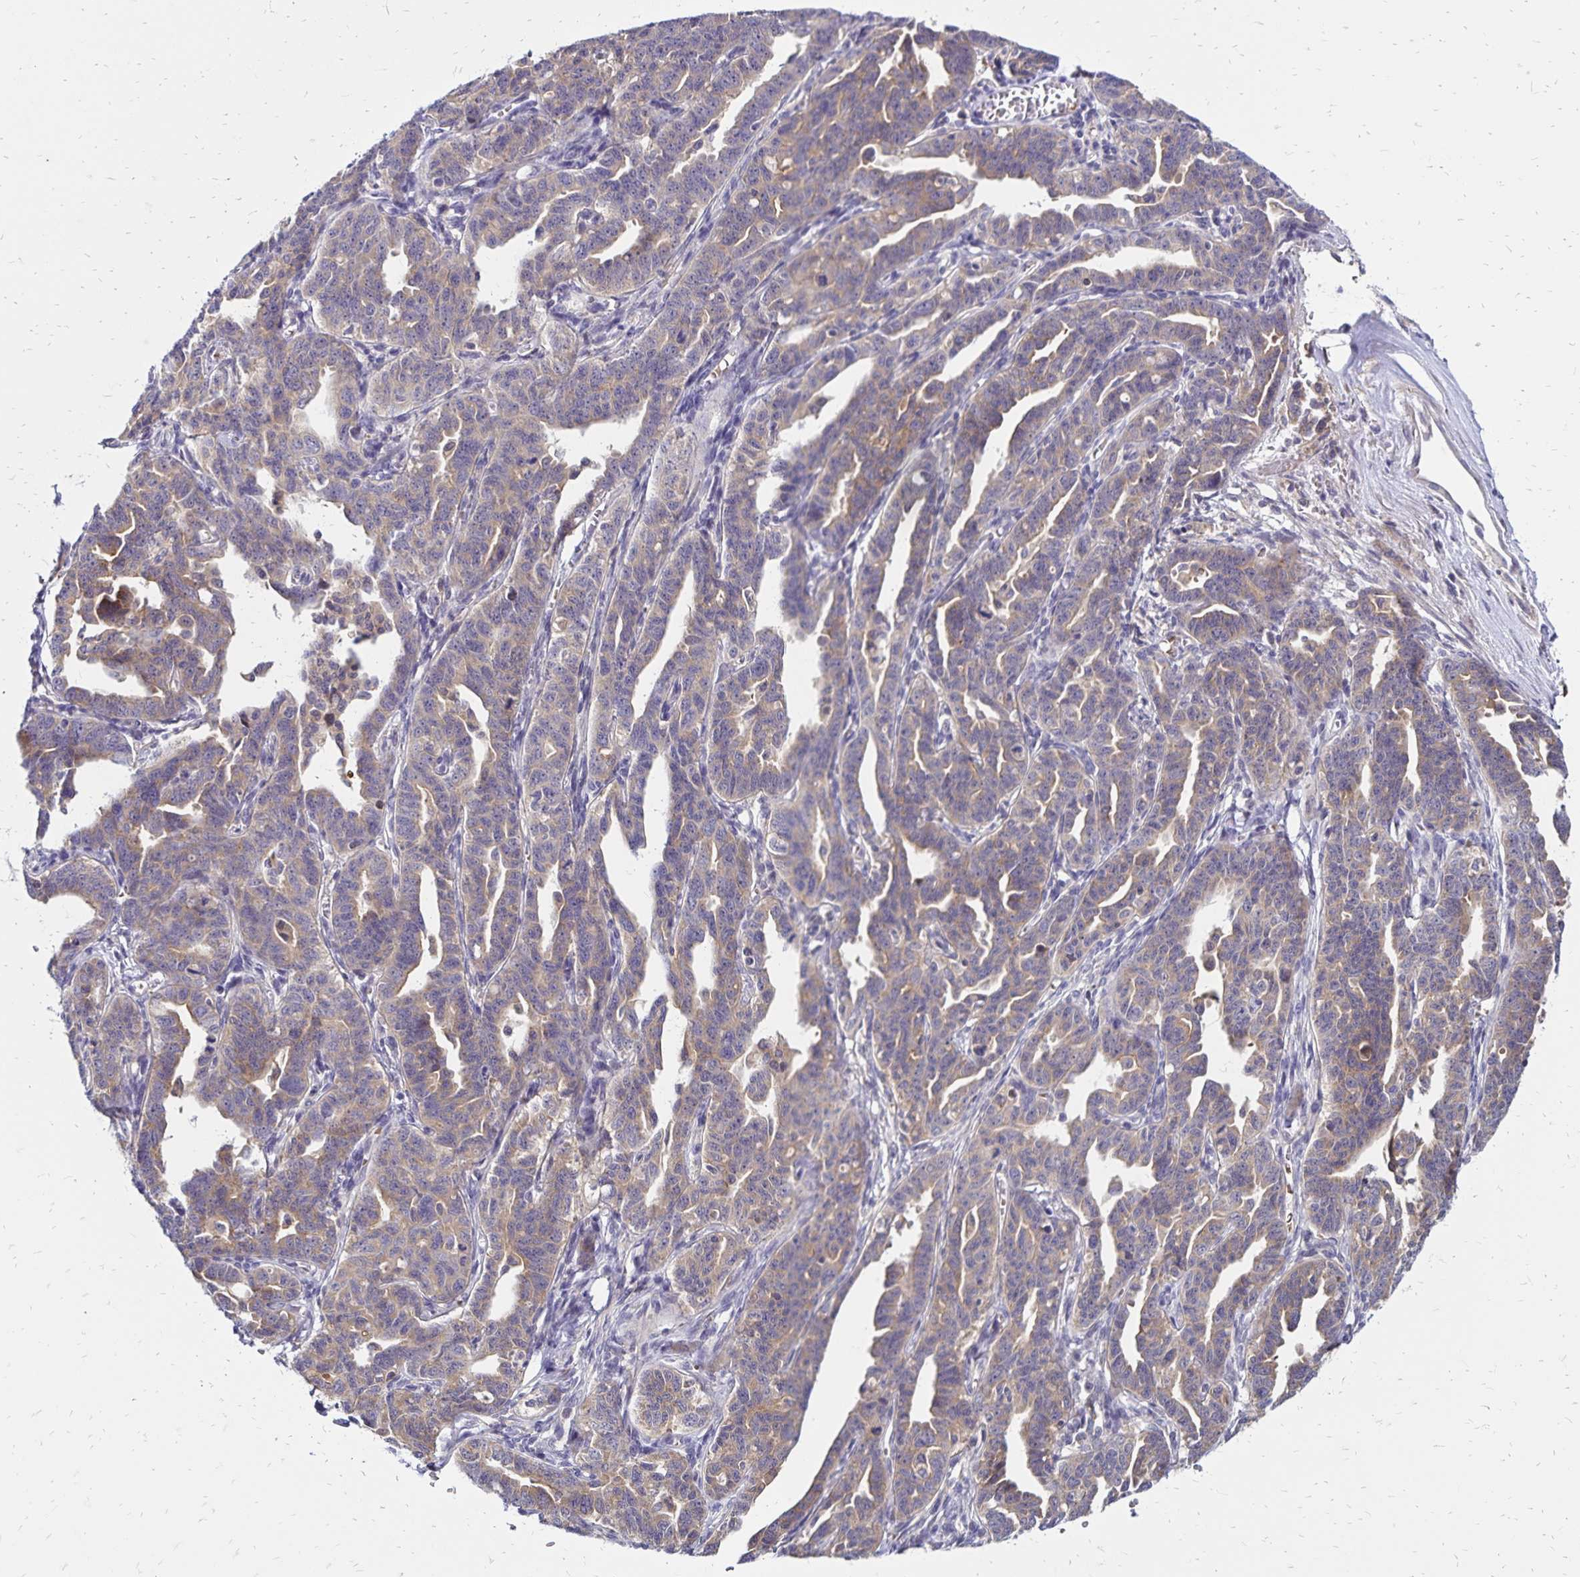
{"staining": {"intensity": "weak", "quantity": "25%-75%", "location": "cytoplasmic/membranous"}, "tissue": "ovarian cancer", "cell_type": "Tumor cells", "image_type": "cancer", "snomed": [{"axis": "morphology", "description": "Cystadenocarcinoma, serous, NOS"}, {"axis": "topography", "description": "Ovary"}], "caption": "Human ovarian serous cystadenocarcinoma stained with a brown dye shows weak cytoplasmic/membranous positive expression in about 25%-75% of tumor cells.", "gene": "FSD1", "patient": {"sex": "female", "age": 69}}